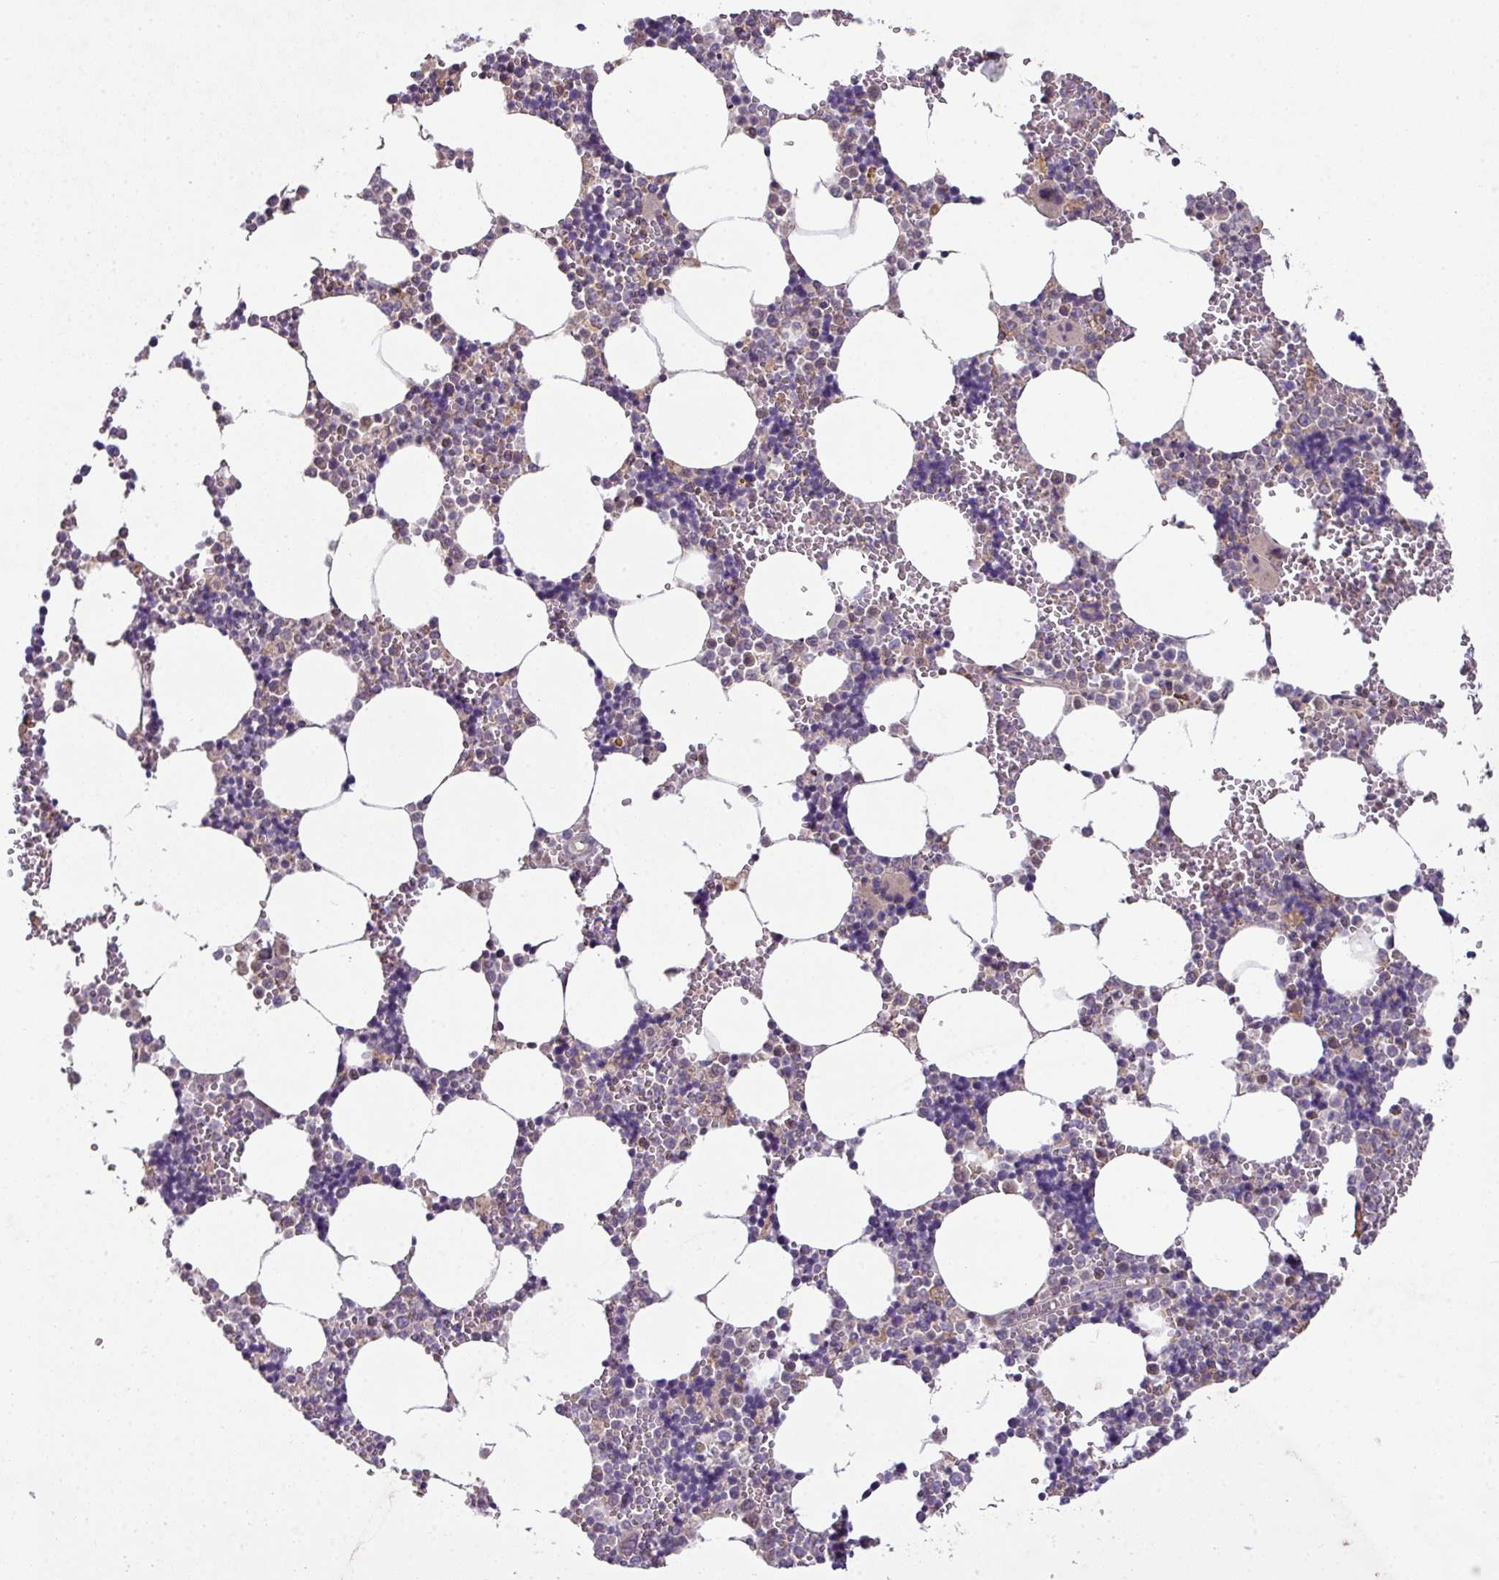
{"staining": {"intensity": "moderate", "quantity": "<25%", "location": "cytoplasmic/membranous"}, "tissue": "bone marrow", "cell_type": "Hematopoietic cells", "image_type": "normal", "snomed": [{"axis": "morphology", "description": "Normal tissue, NOS"}, {"axis": "topography", "description": "Bone marrow"}], "caption": "A low amount of moderate cytoplasmic/membranous positivity is seen in approximately <25% of hematopoietic cells in unremarkable bone marrow.", "gene": "LRRC9", "patient": {"sex": "male", "age": 54}}